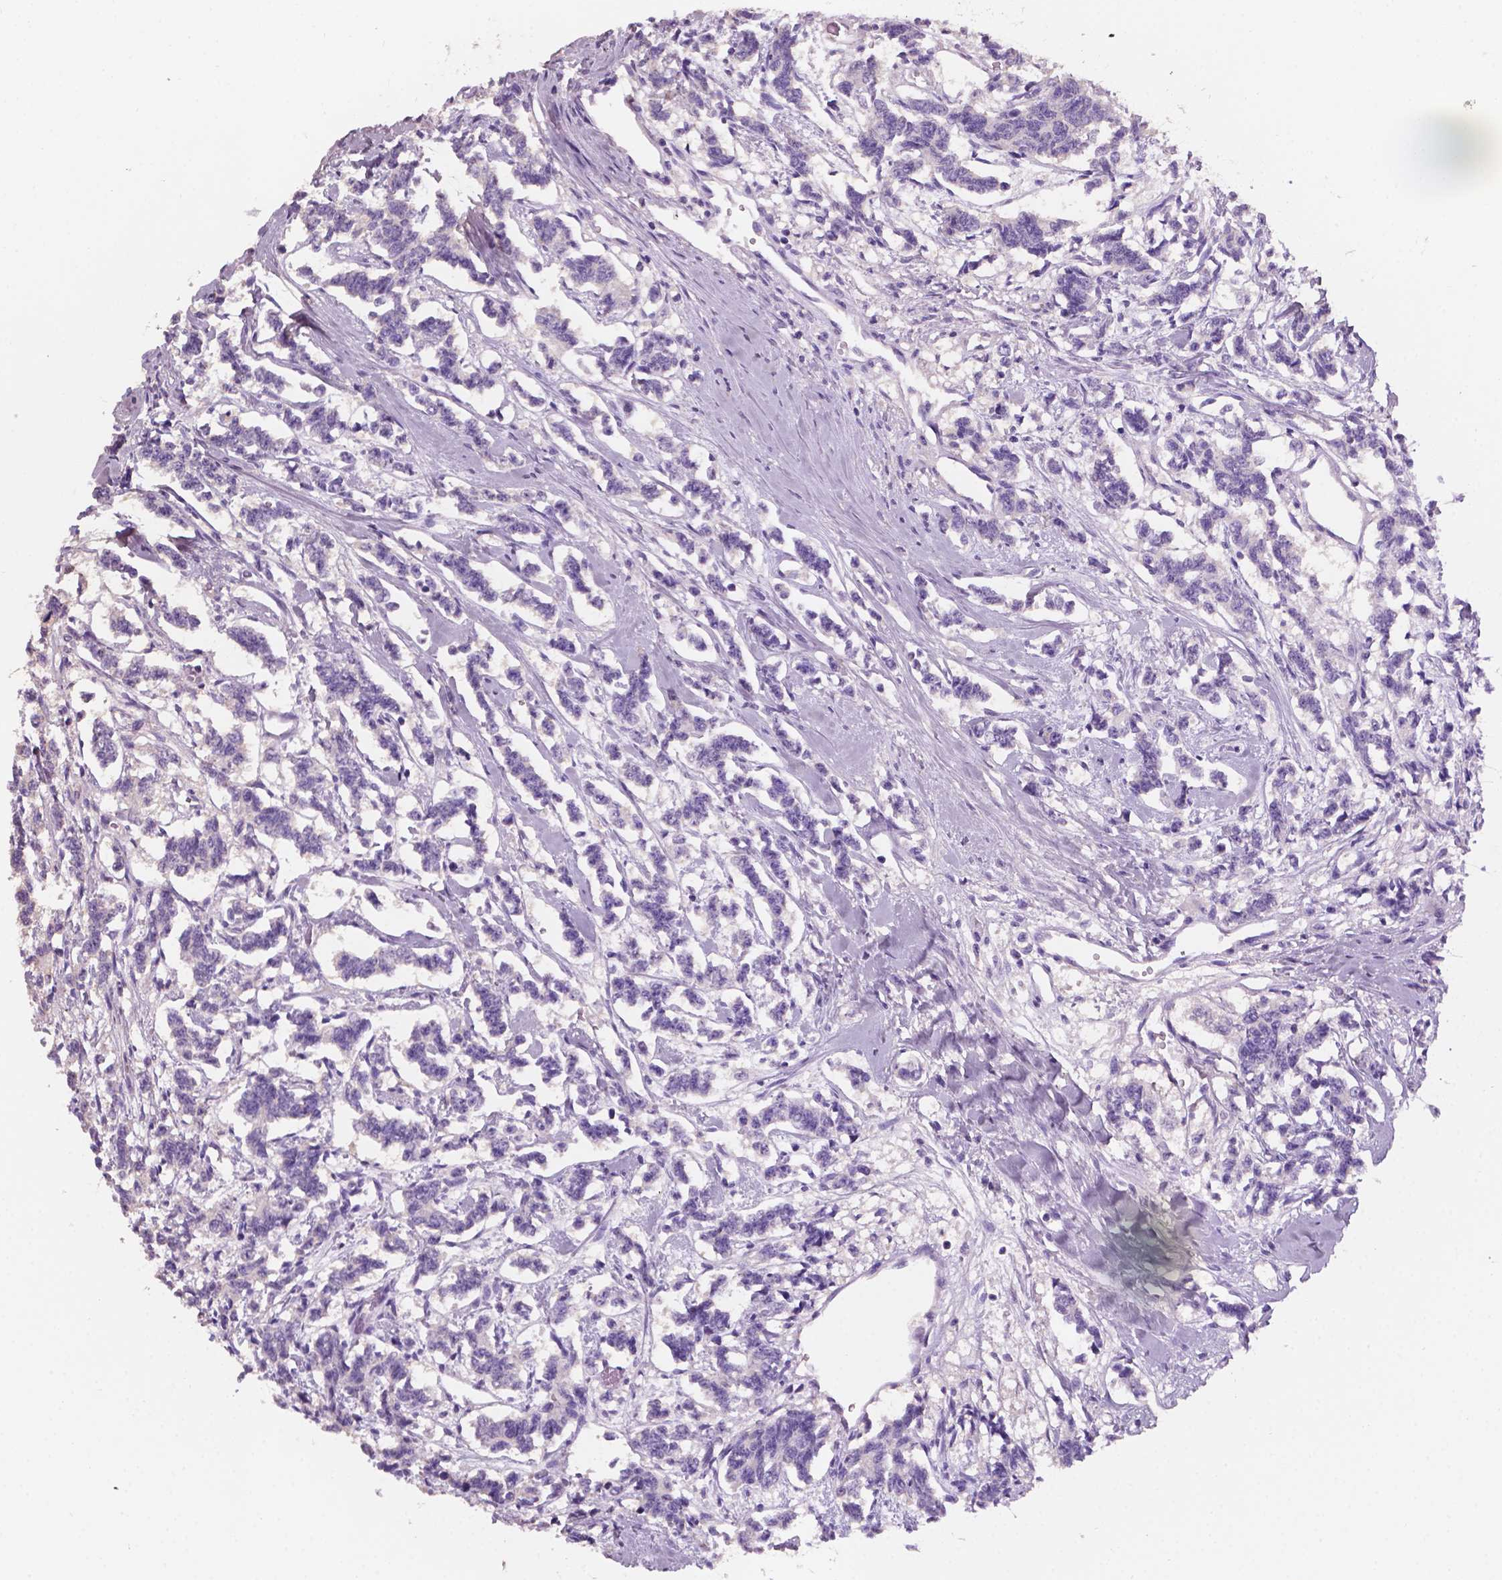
{"staining": {"intensity": "negative", "quantity": "none", "location": "none"}, "tissue": "carcinoid", "cell_type": "Tumor cells", "image_type": "cancer", "snomed": [{"axis": "morphology", "description": "Carcinoid, malignant, NOS"}, {"axis": "topography", "description": "Kidney"}], "caption": "The histopathology image displays no significant positivity in tumor cells of carcinoid.", "gene": "SBSN", "patient": {"sex": "female", "age": 41}}